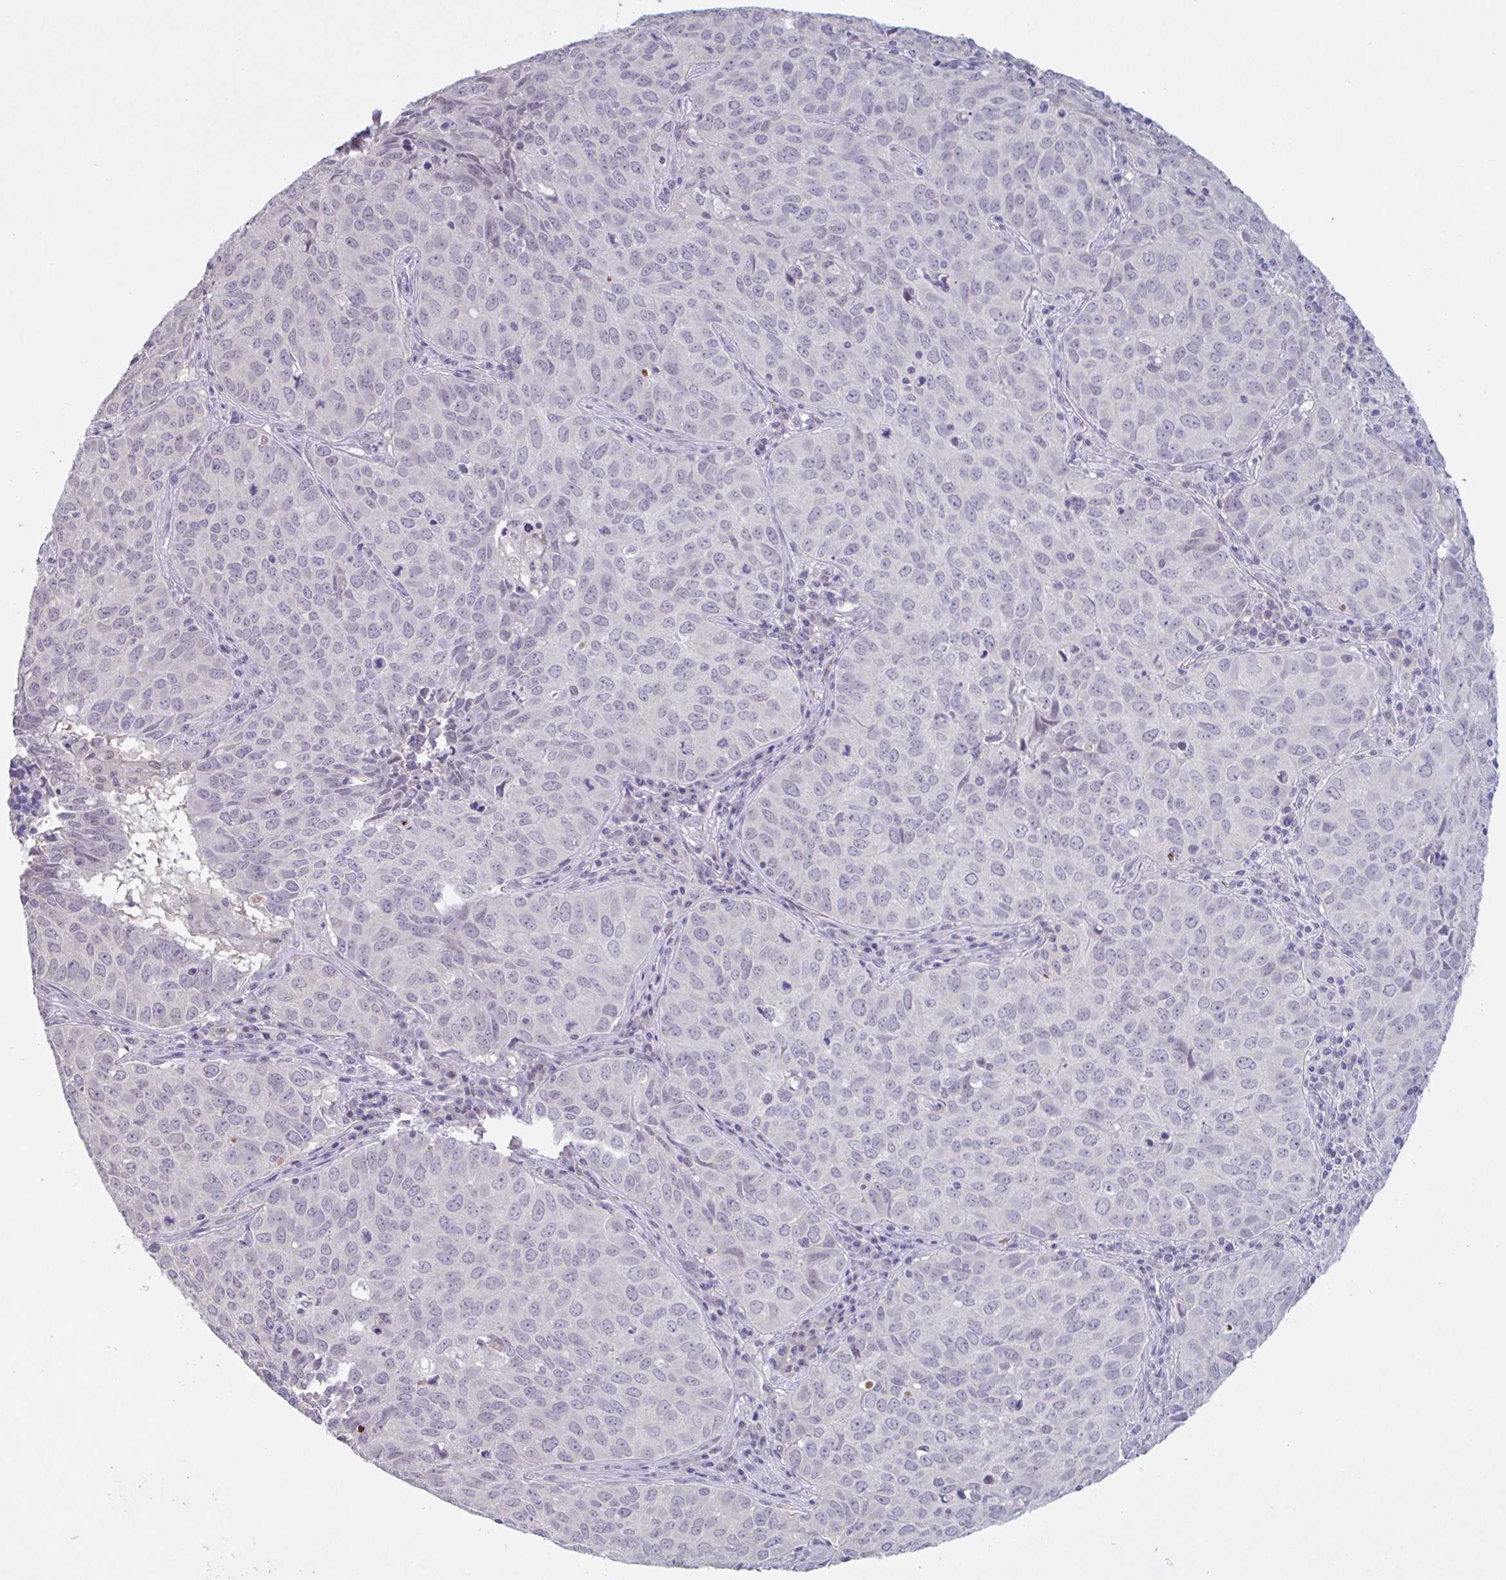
{"staining": {"intensity": "negative", "quantity": "none", "location": "none"}, "tissue": "lung cancer", "cell_type": "Tumor cells", "image_type": "cancer", "snomed": [{"axis": "morphology", "description": "Adenocarcinoma, NOS"}, {"axis": "topography", "description": "Lung"}], "caption": "Protein analysis of lung cancer (adenocarcinoma) demonstrates no significant expression in tumor cells. (Brightfield microscopy of DAB IHC at high magnification).", "gene": "RHAG", "patient": {"sex": "female", "age": 50}}